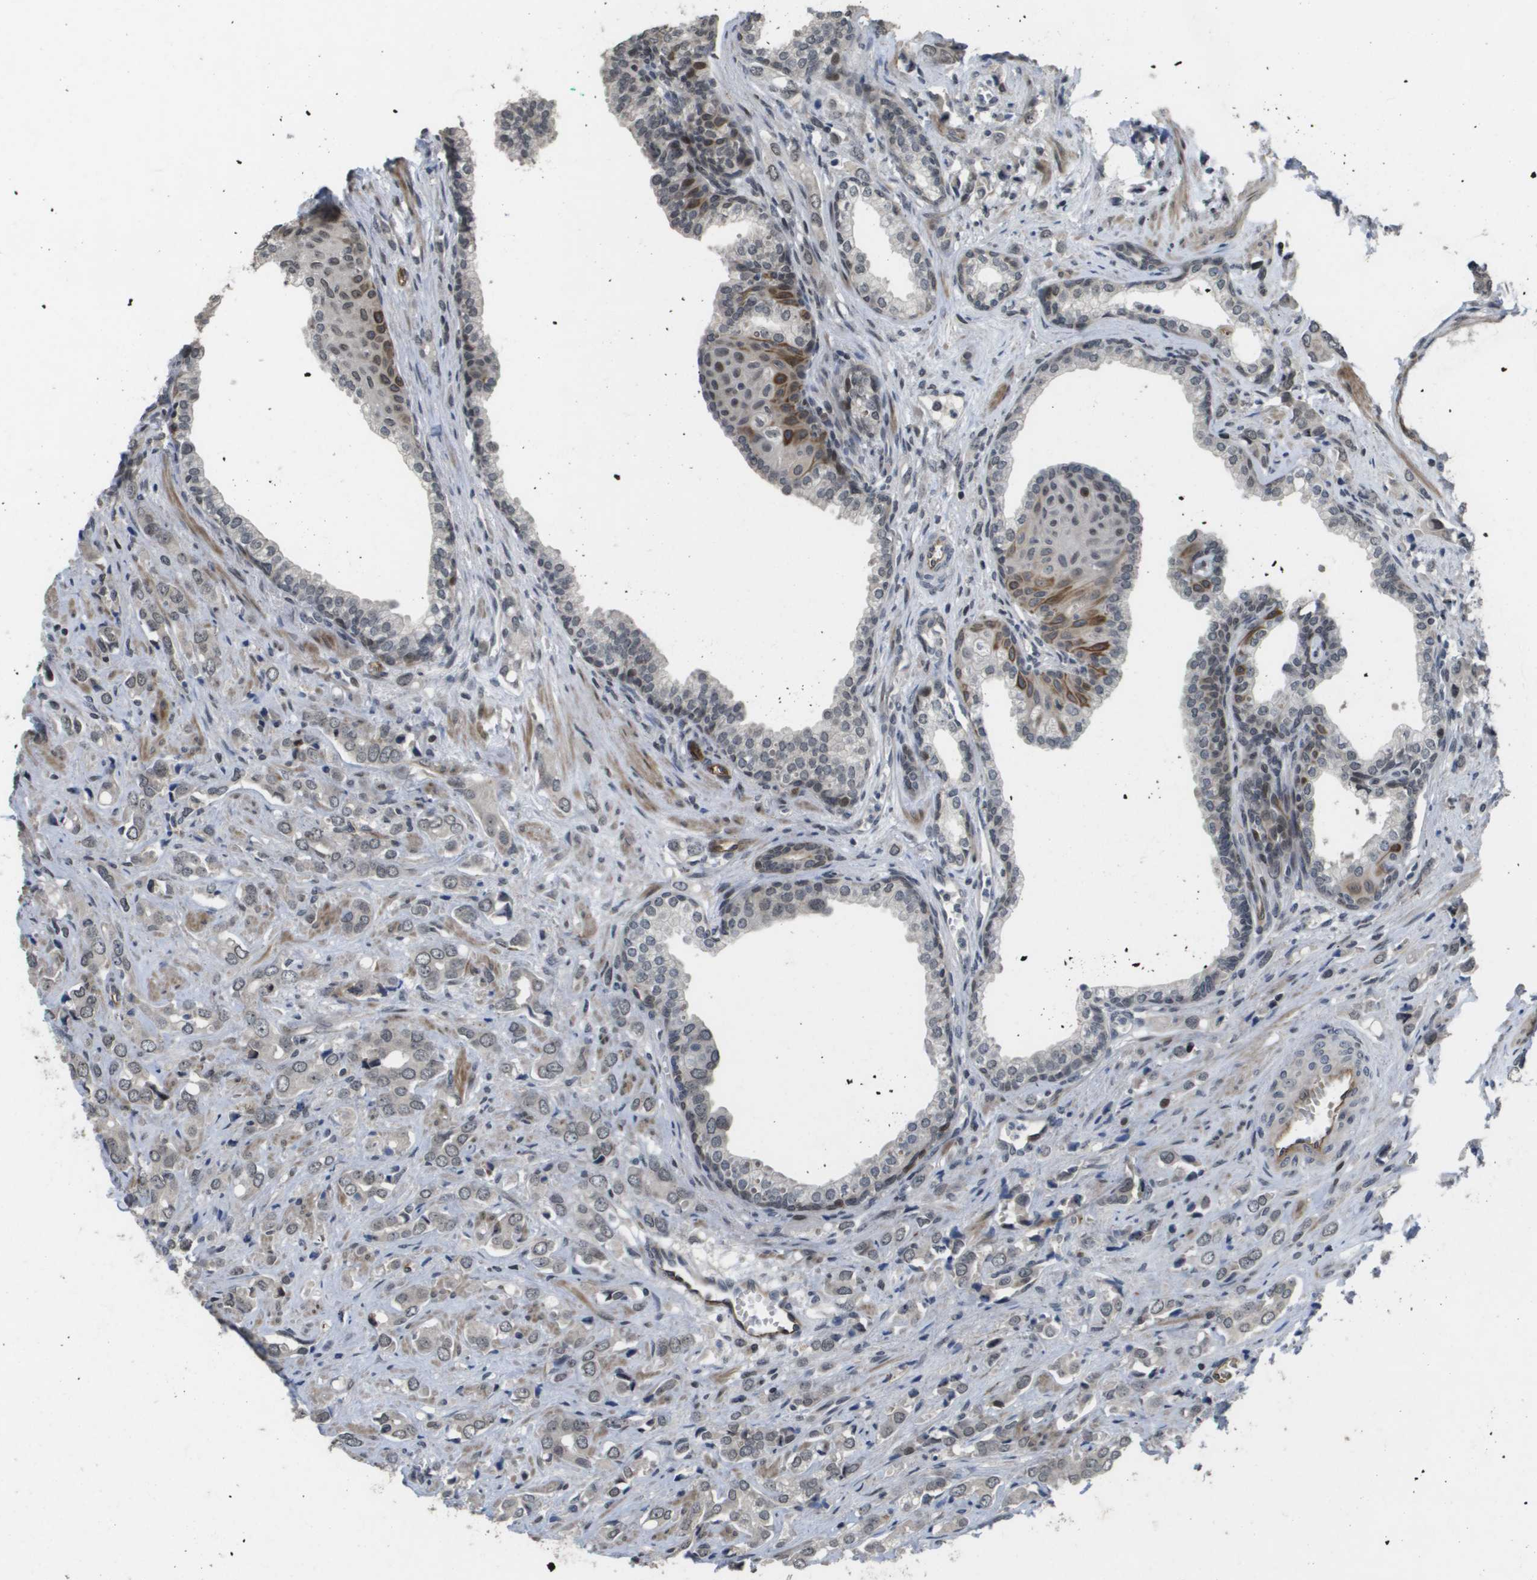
{"staining": {"intensity": "negative", "quantity": "none", "location": "none"}, "tissue": "prostate cancer", "cell_type": "Tumor cells", "image_type": "cancer", "snomed": [{"axis": "morphology", "description": "Adenocarcinoma, High grade"}, {"axis": "topography", "description": "Prostate"}], "caption": "Prostate cancer (high-grade adenocarcinoma) was stained to show a protein in brown. There is no significant staining in tumor cells. Nuclei are stained in blue.", "gene": "KAT5", "patient": {"sex": "male", "age": 52}}